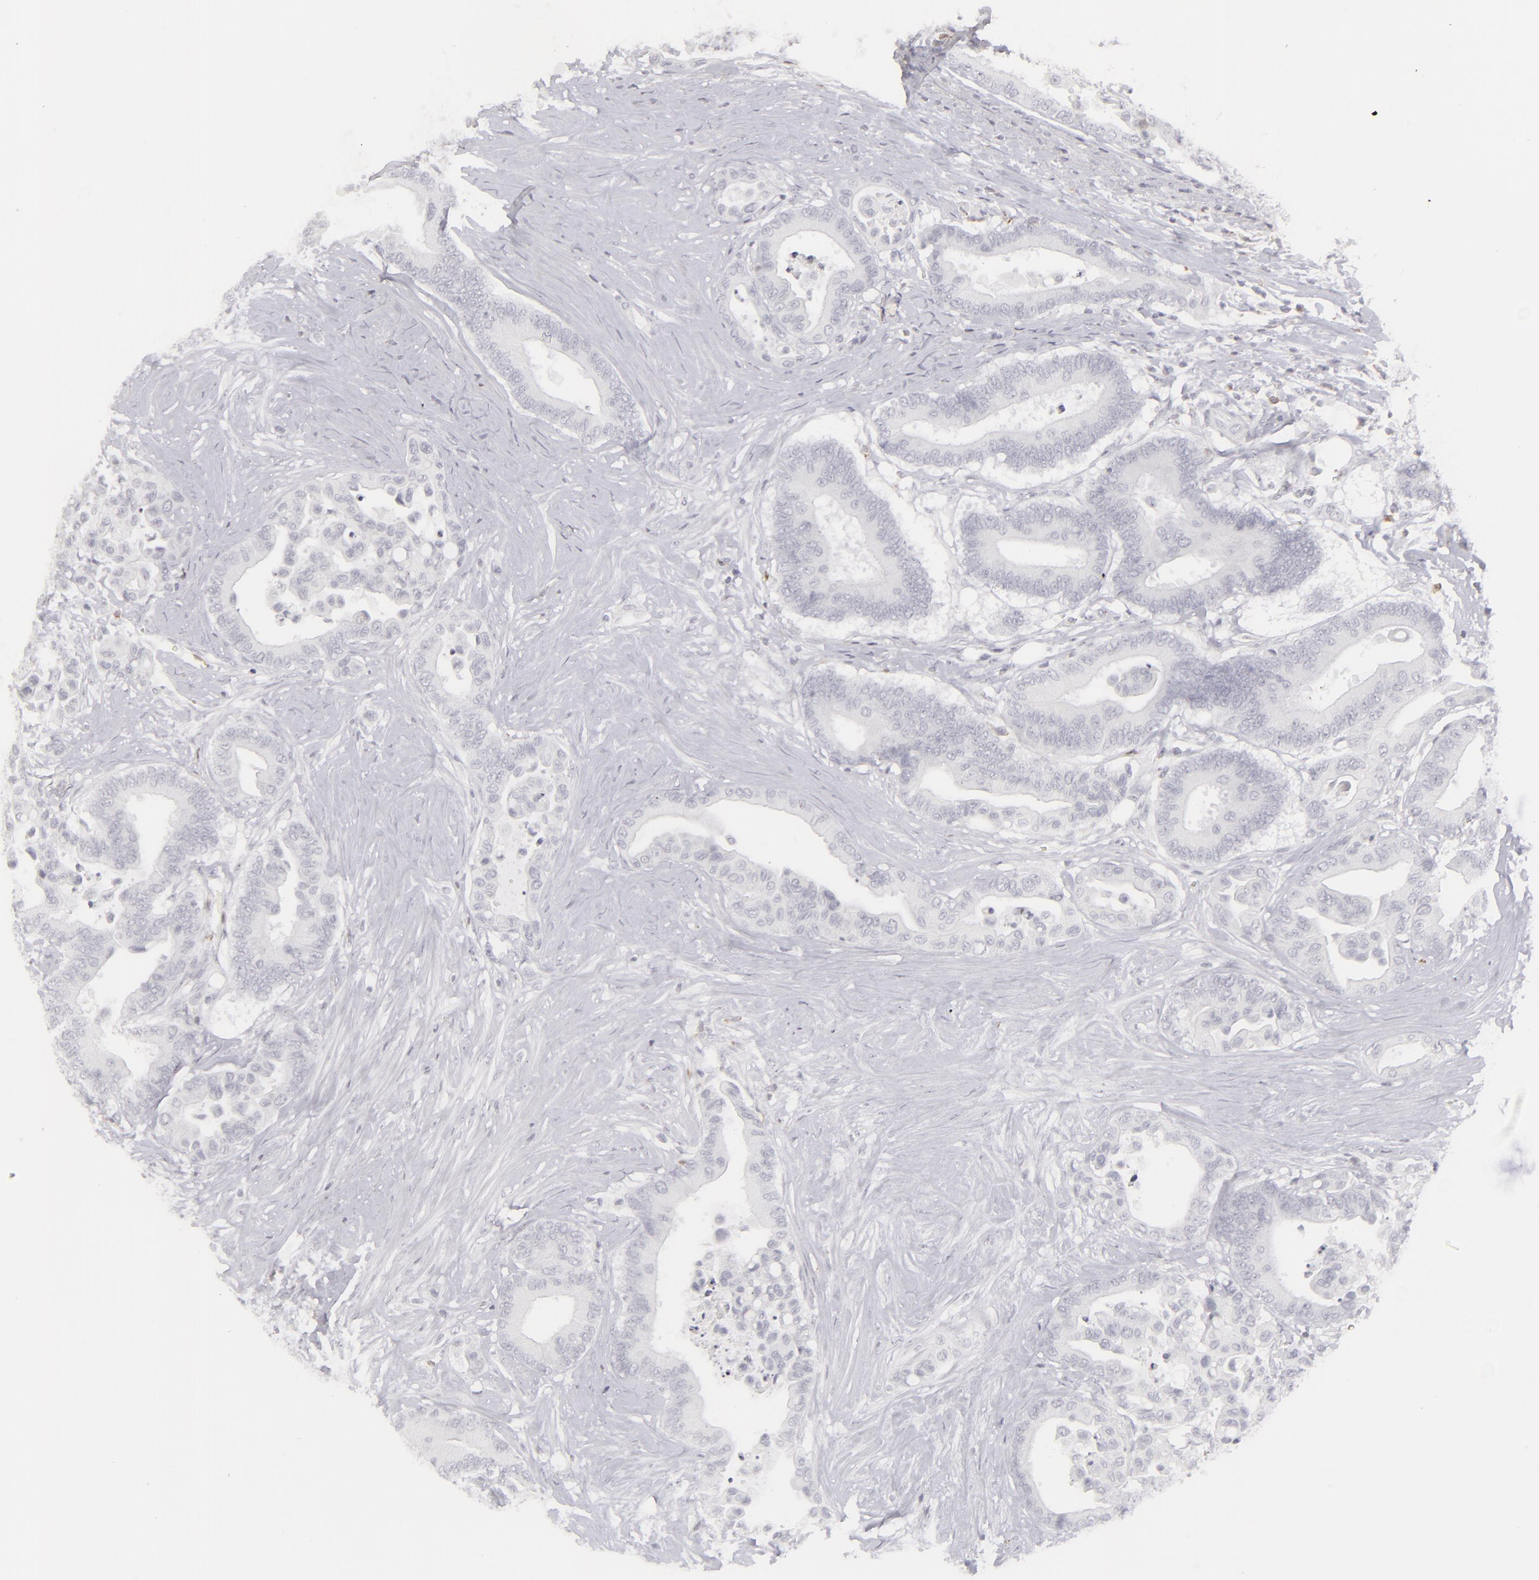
{"staining": {"intensity": "negative", "quantity": "none", "location": "none"}, "tissue": "colorectal cancer", "cell_type": "Tumor cells", "image_type": "cancer", "snomed": [{"axis": "morphology", "description": "Adenocarcinoma, NOS"}, {"axis": "topography", "description": "Colon"}], "caption": "A photomicrograph of colorectal adenocarcinoma stained for a protein reveals no brown staining in tumor cells.", "gene": "CD7", "patient": {"sex": "male", "age": 82}}